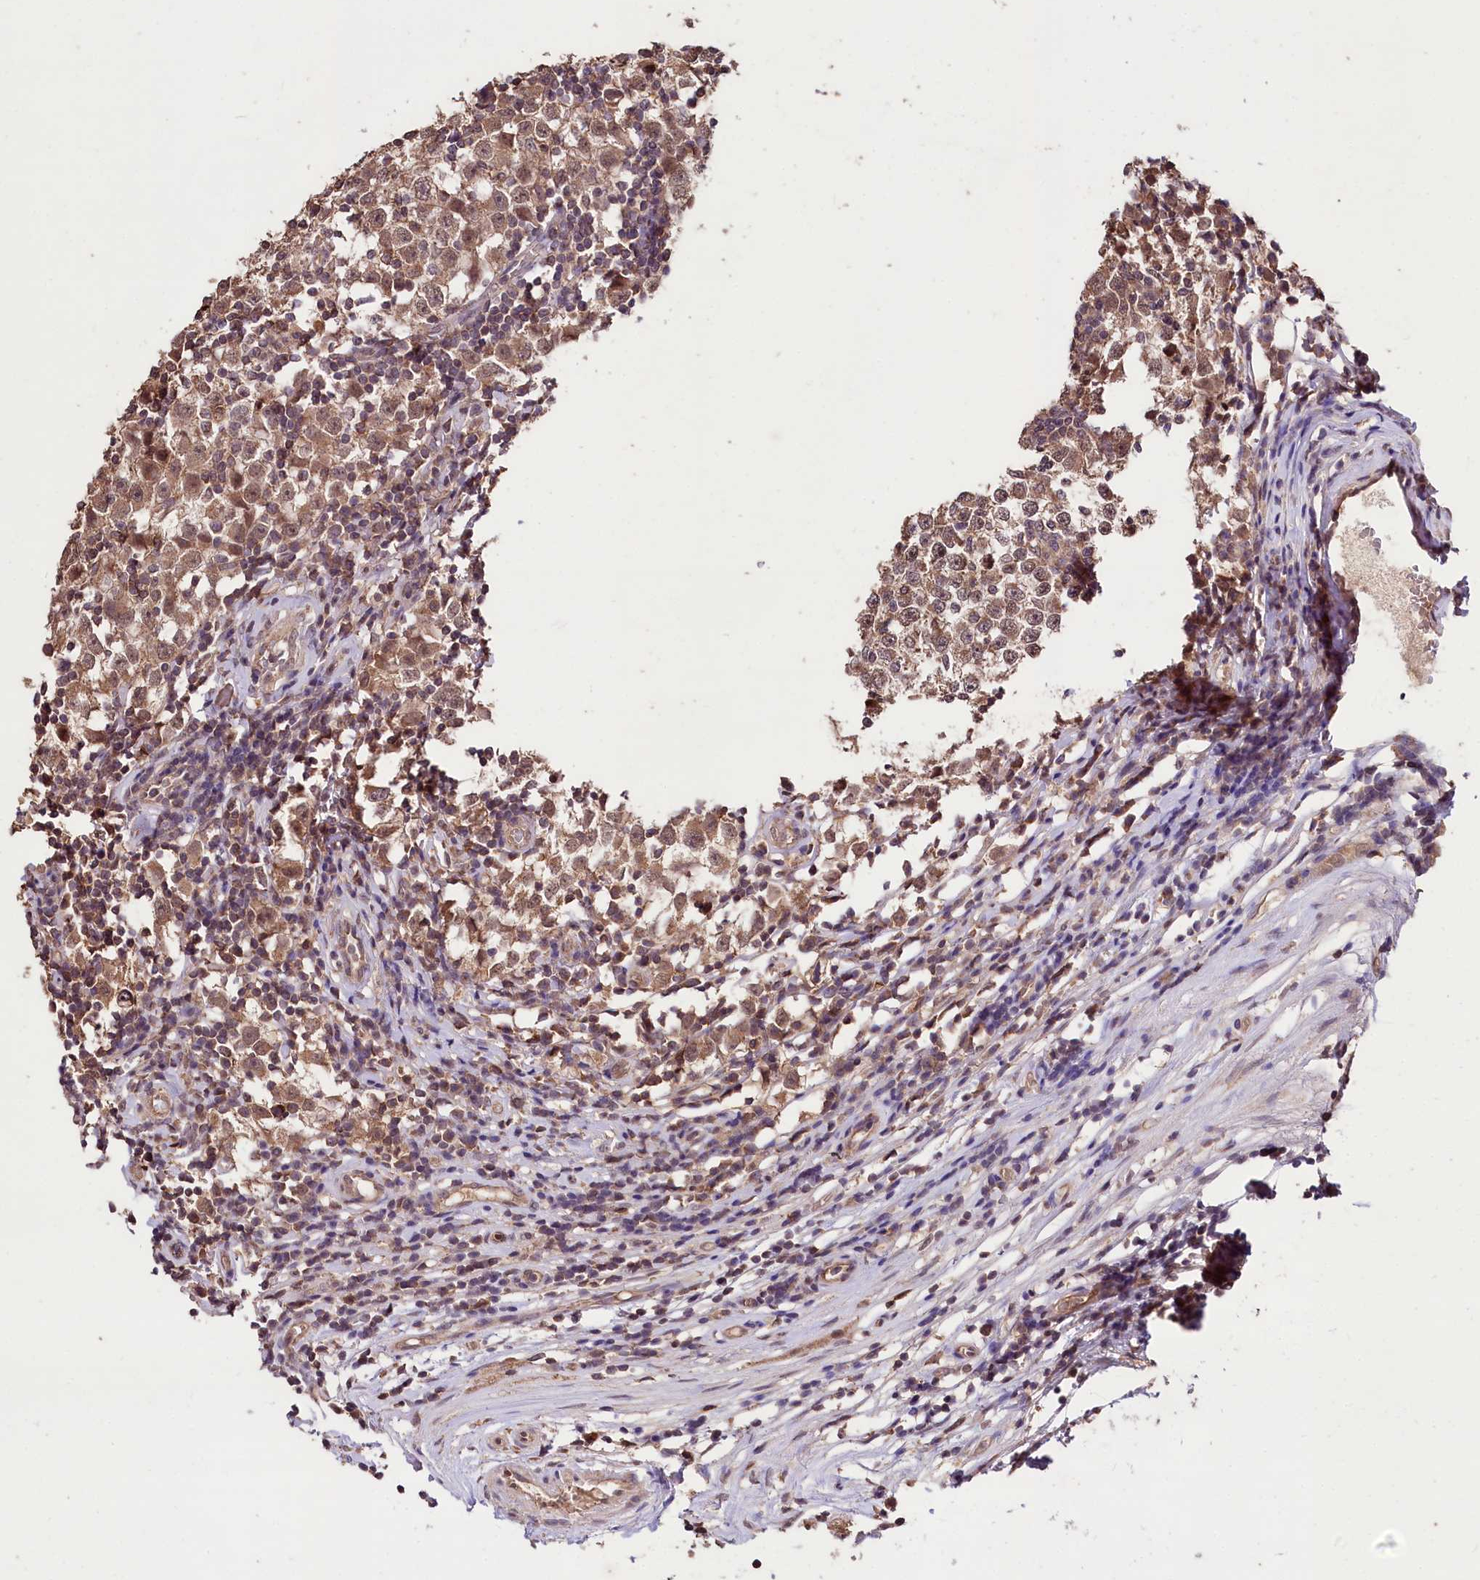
{"staining": {"intensity": "moderate", "quantity": ">75%", "location": "cytoplasmic/membranous"}, "tissue": "testis cancer", "cell_type": "Tumor cells", "image_type": "cancer", "snomed": [{"axis": "morphology", "description": "Seminoma, NOS"}, {"axis": "topography", "description": "Testis"}], "caption": "Moderate cytoplasmic/membranous staining is seen in approximately >75% of tumor cells in testis cancer.", "gene": "KLRB1", "patient": {"sex": "male", "age": 65}}